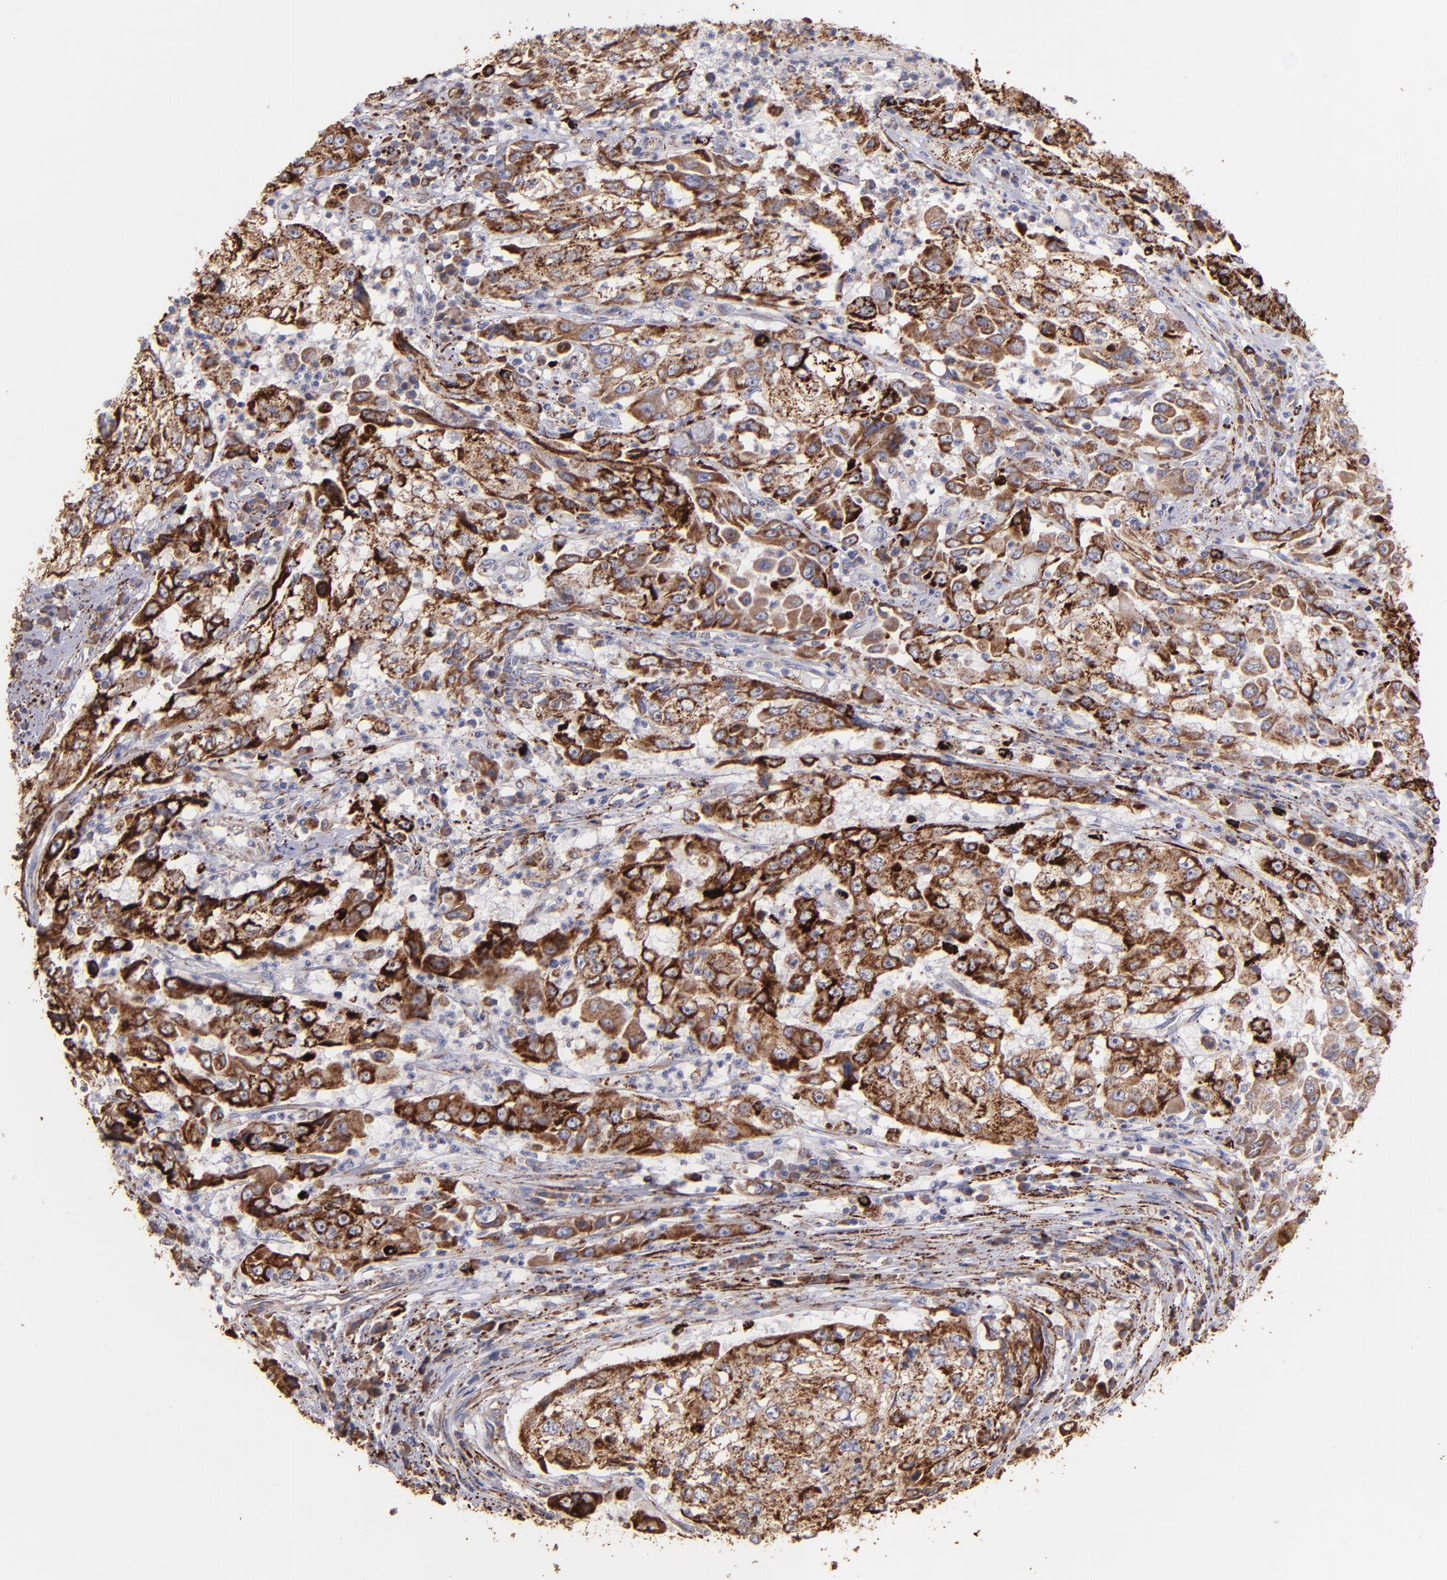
{"staining": {"intensity": "moderate", "quantity": ">75%", "location": "cytoplasmic/membranous"}, "tissue": "cervical cancer", "cell_type": "Tumor cells", "image_type": "cancer", "snomed": [{"axis": "morphology", "description": "Squamous cell carcinoma, NOS"}, {"axis": "topography", "description": "Cervix"}], "caption": "This photomicrograph exhibits immunohistochemistry (IHC) staining of human cervical cancer, with medium moderate cytoplasmic/membranous positivity in about >75% of tumor cells.", "gene": "MAOB", "patient": {"sex": "female", "age": 36}}